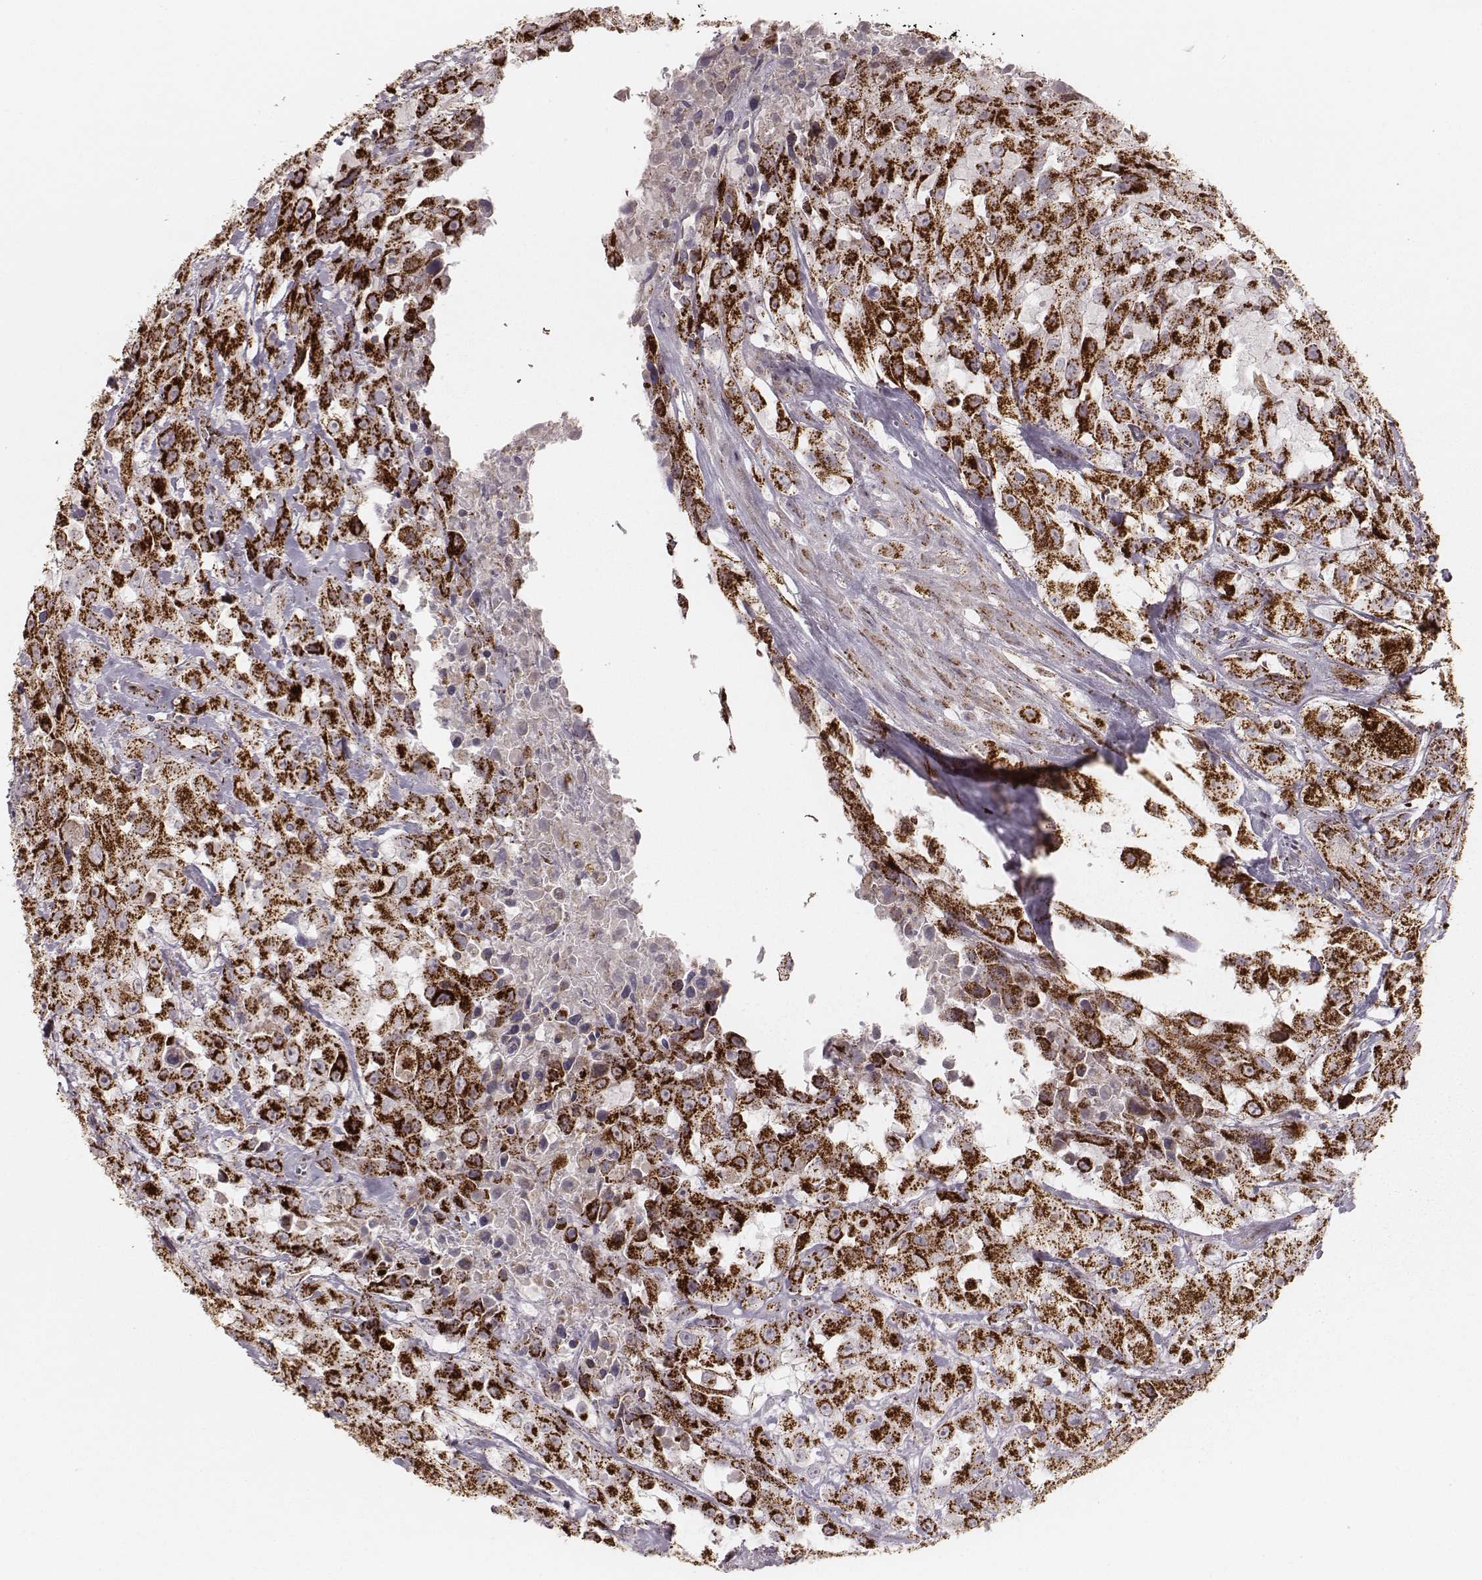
{"staining": {"intensity": "strong", "quantity": ">75%", "location": "cytoplasmic/membranous"}, "tissue": "urothelial cancer", "cell_type": "Tumor cells", "image_type": "cancer", "snomed": [{"axis": "morphology", "description": "Urothelial carcinoma, High grade"}, {"axis": "topography", "description": "Urinary bladder"}], "caption": "High-magnification brightfield microscopy of urothelial cancer stained with DAB (3,3'-diaminobenzidine) (brown) and counterstained with hematoxylin (blue). tumor cells exhibit strong cytoplasmic/membranous positivity is present in about>75% of cells.", "gene": "TUFM", "patient": {"sex": "male", "age": 79}}